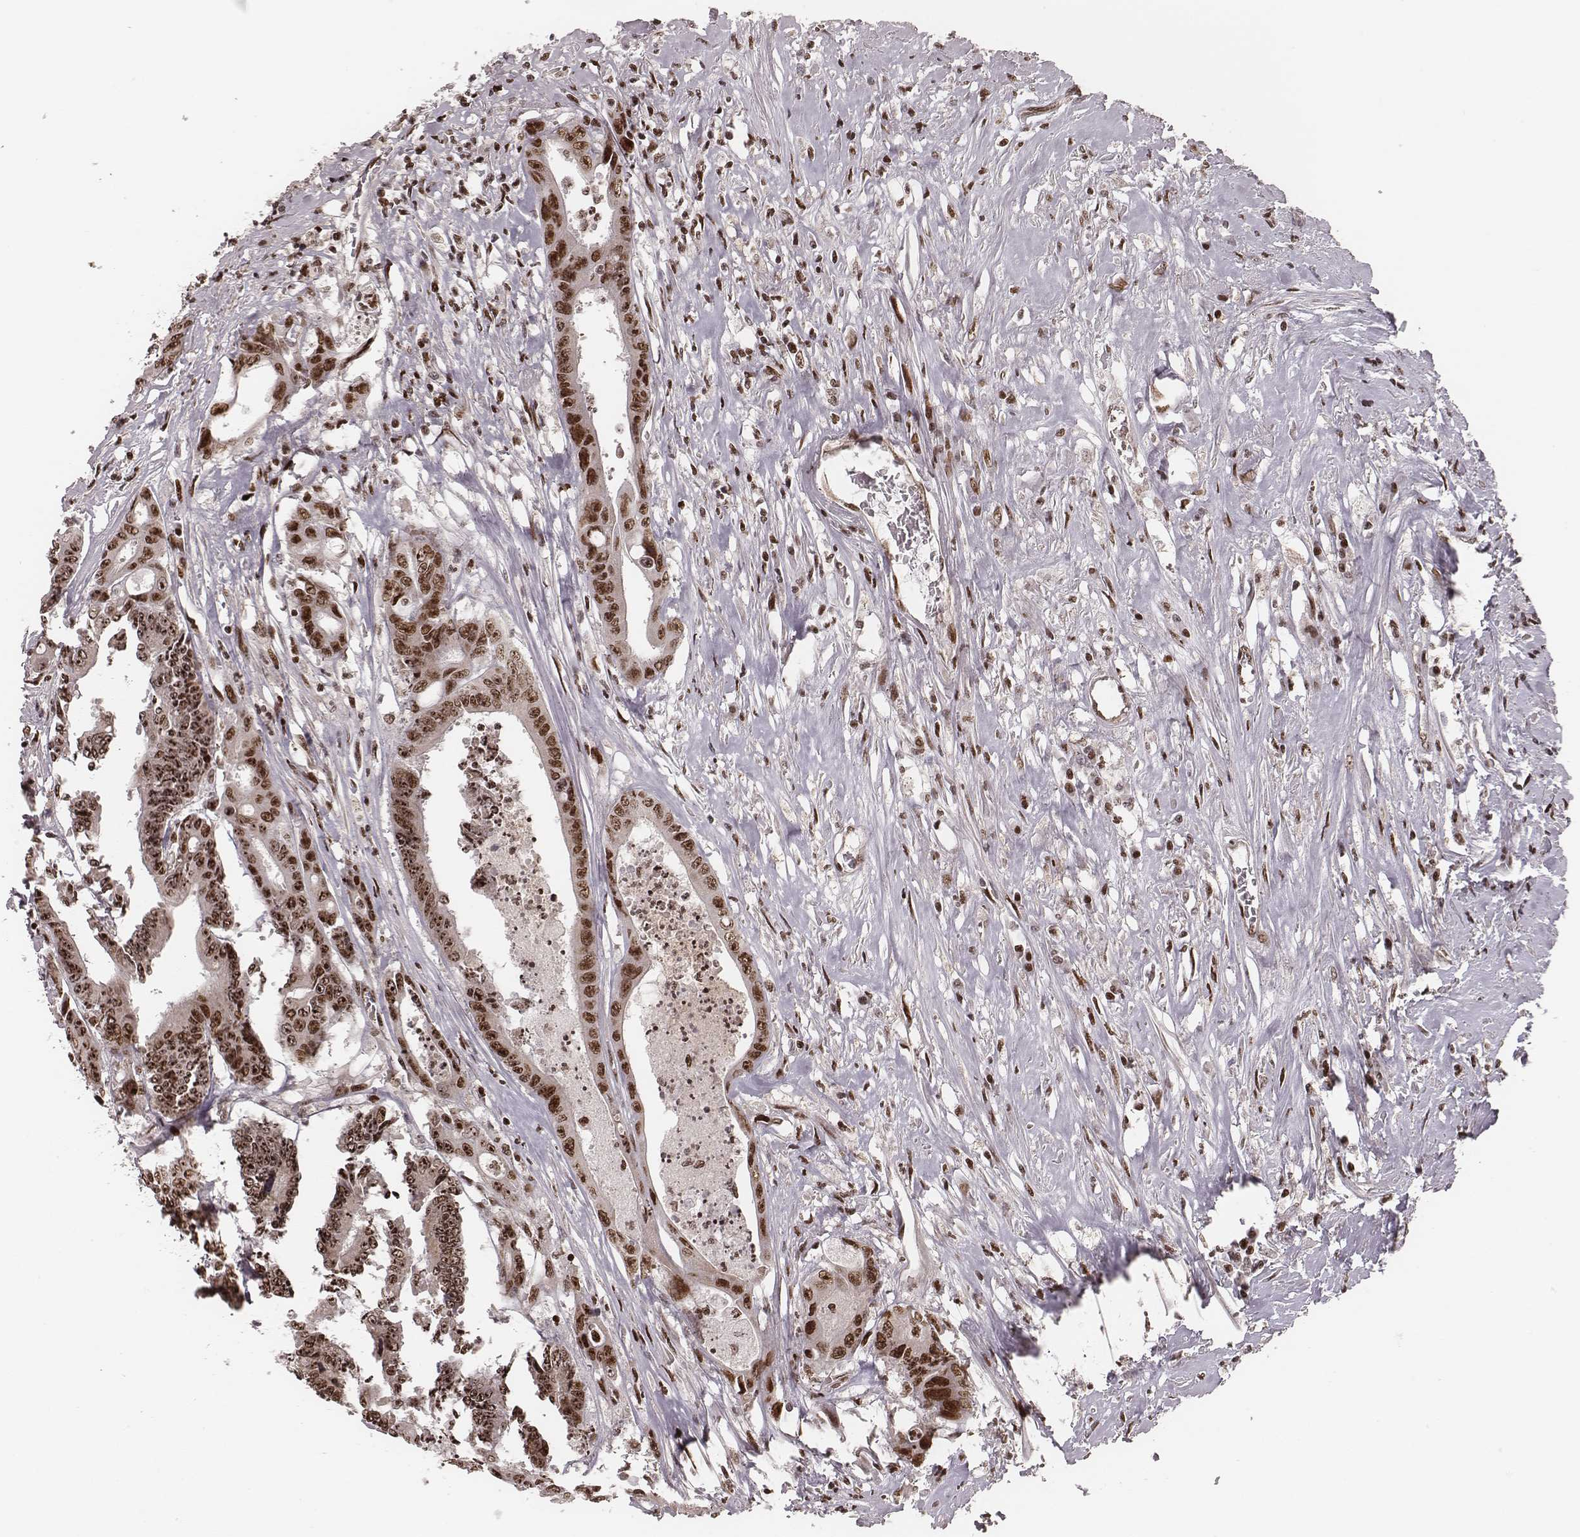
{"staining": {"intensity": "moderate", "quantity": ">75%", "location": "nuclear"}, "tissue": "colorectal cancer", "cell_type": "Tumor cells", "image_type": "cancer", "snomed": [{"axis": "morphology", "description": "Adenocarcinoma, NOS"}, {"axis": "topography", "description": "Rectum"}], "caption": "A high-resolution photomicrograph shows immunohistochemistry staining of colorectal cancer (adenocarcinoma), which shows moderate nuclear expression in about >75% of tumor cells.", "gene": "VRK3", "patient": {"sex": "male", "age": 54}}